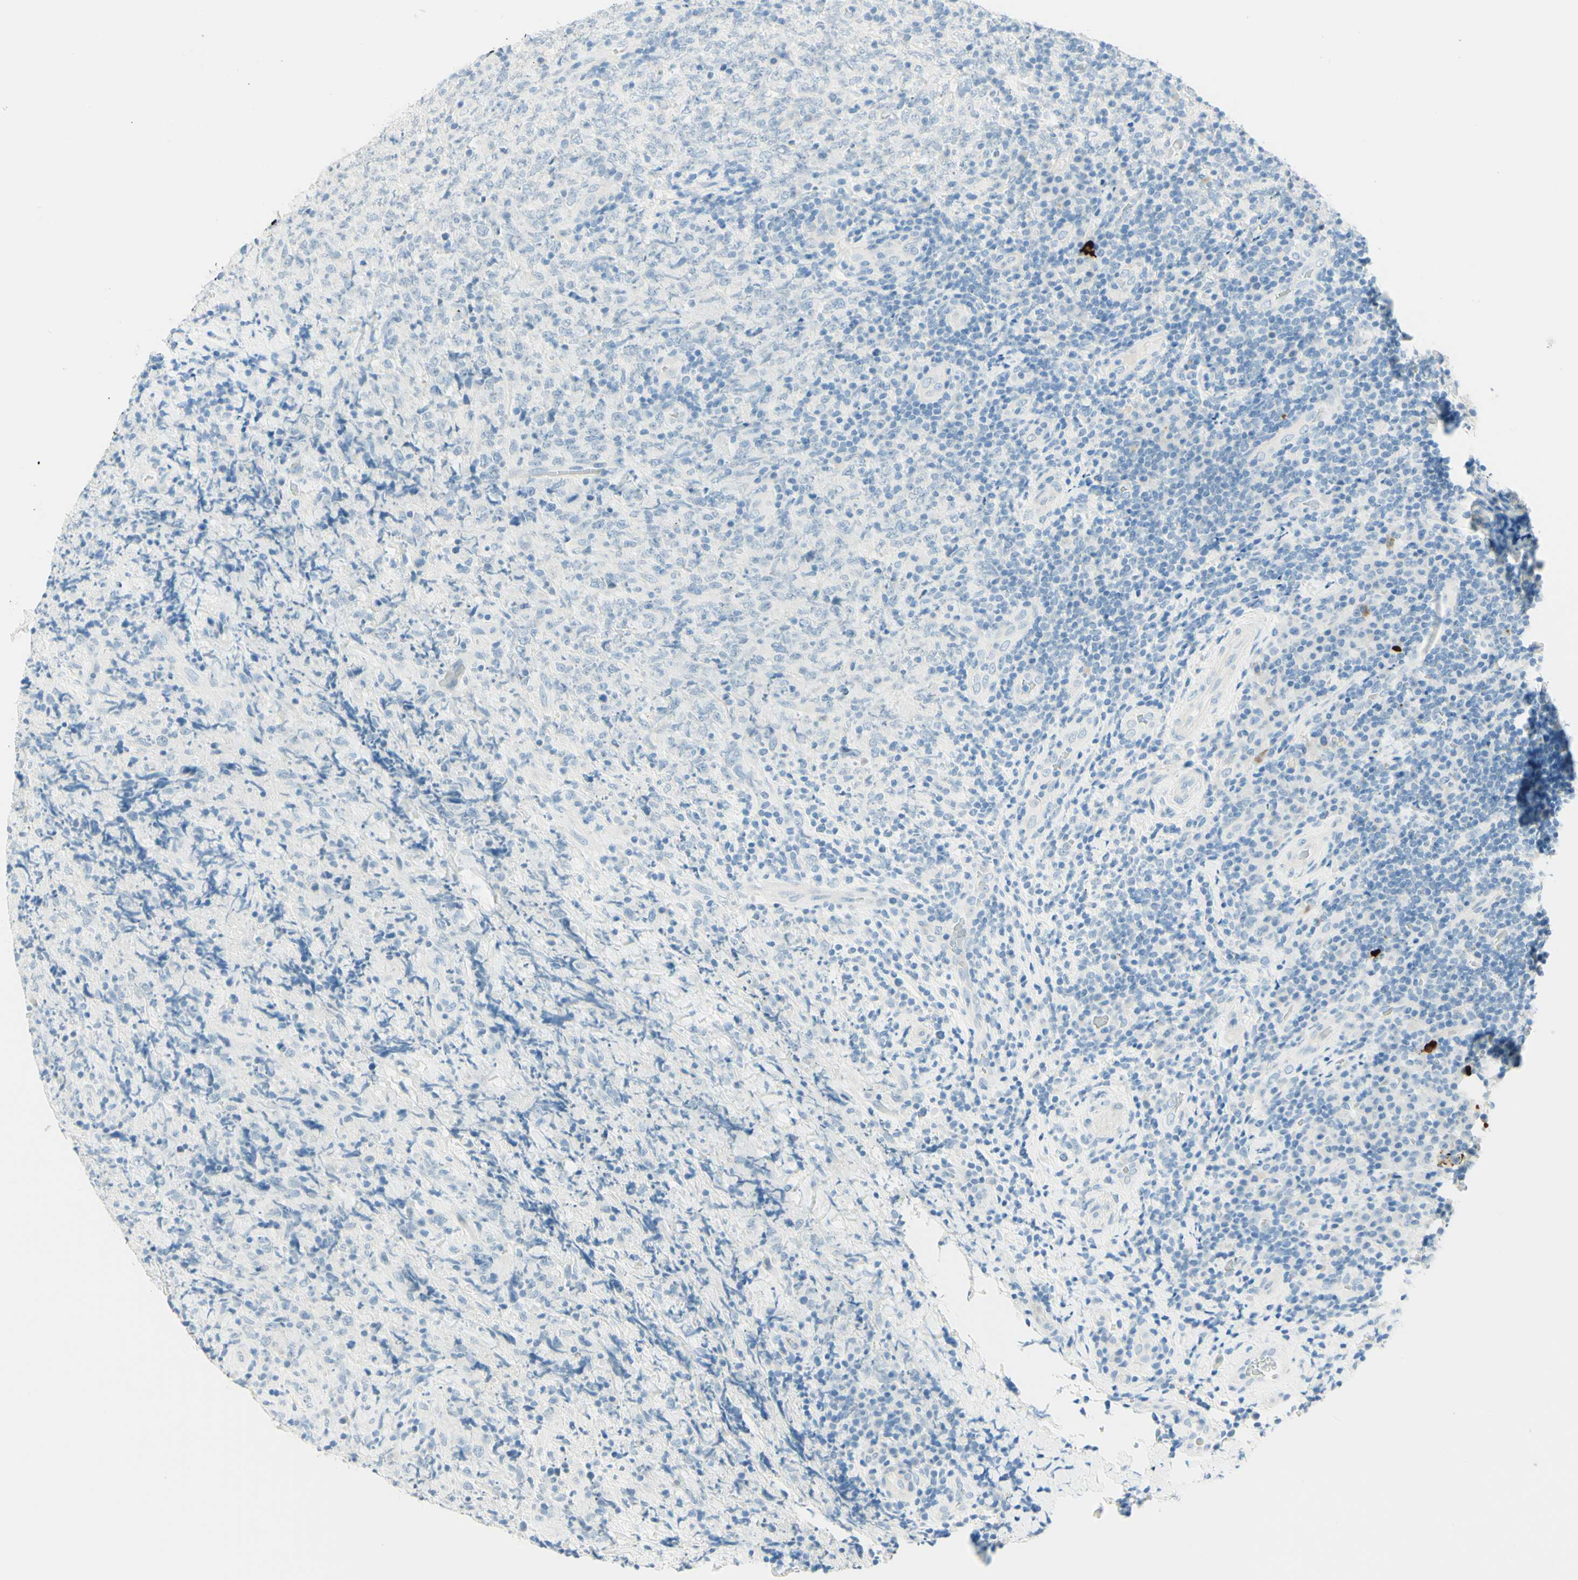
{"staining": {"intensity": "negative", "quantity": "none", "location": "none"}, "tissue": "lymphoma", "cell_type": "Tumor cells", "image_type": "cancer", "snomed": [{"axis": "morphology", "description": "Malignant lymphoma, non-Hodgkin's type, High grade"}, {"axis": "topography", "description": "Tonsil"}], "caption": "There is no significant positivity in tumor cells of lymphoma. (Stains: DAB (3,3'-diaminobenzidine) immunohistochemistry (IHC) with hematoxylin counter stain, Microscopy: brightfield microscopy at high magnification).", "gene": "TMEM132D", "patient": {"sex": "female", "age": 36}}